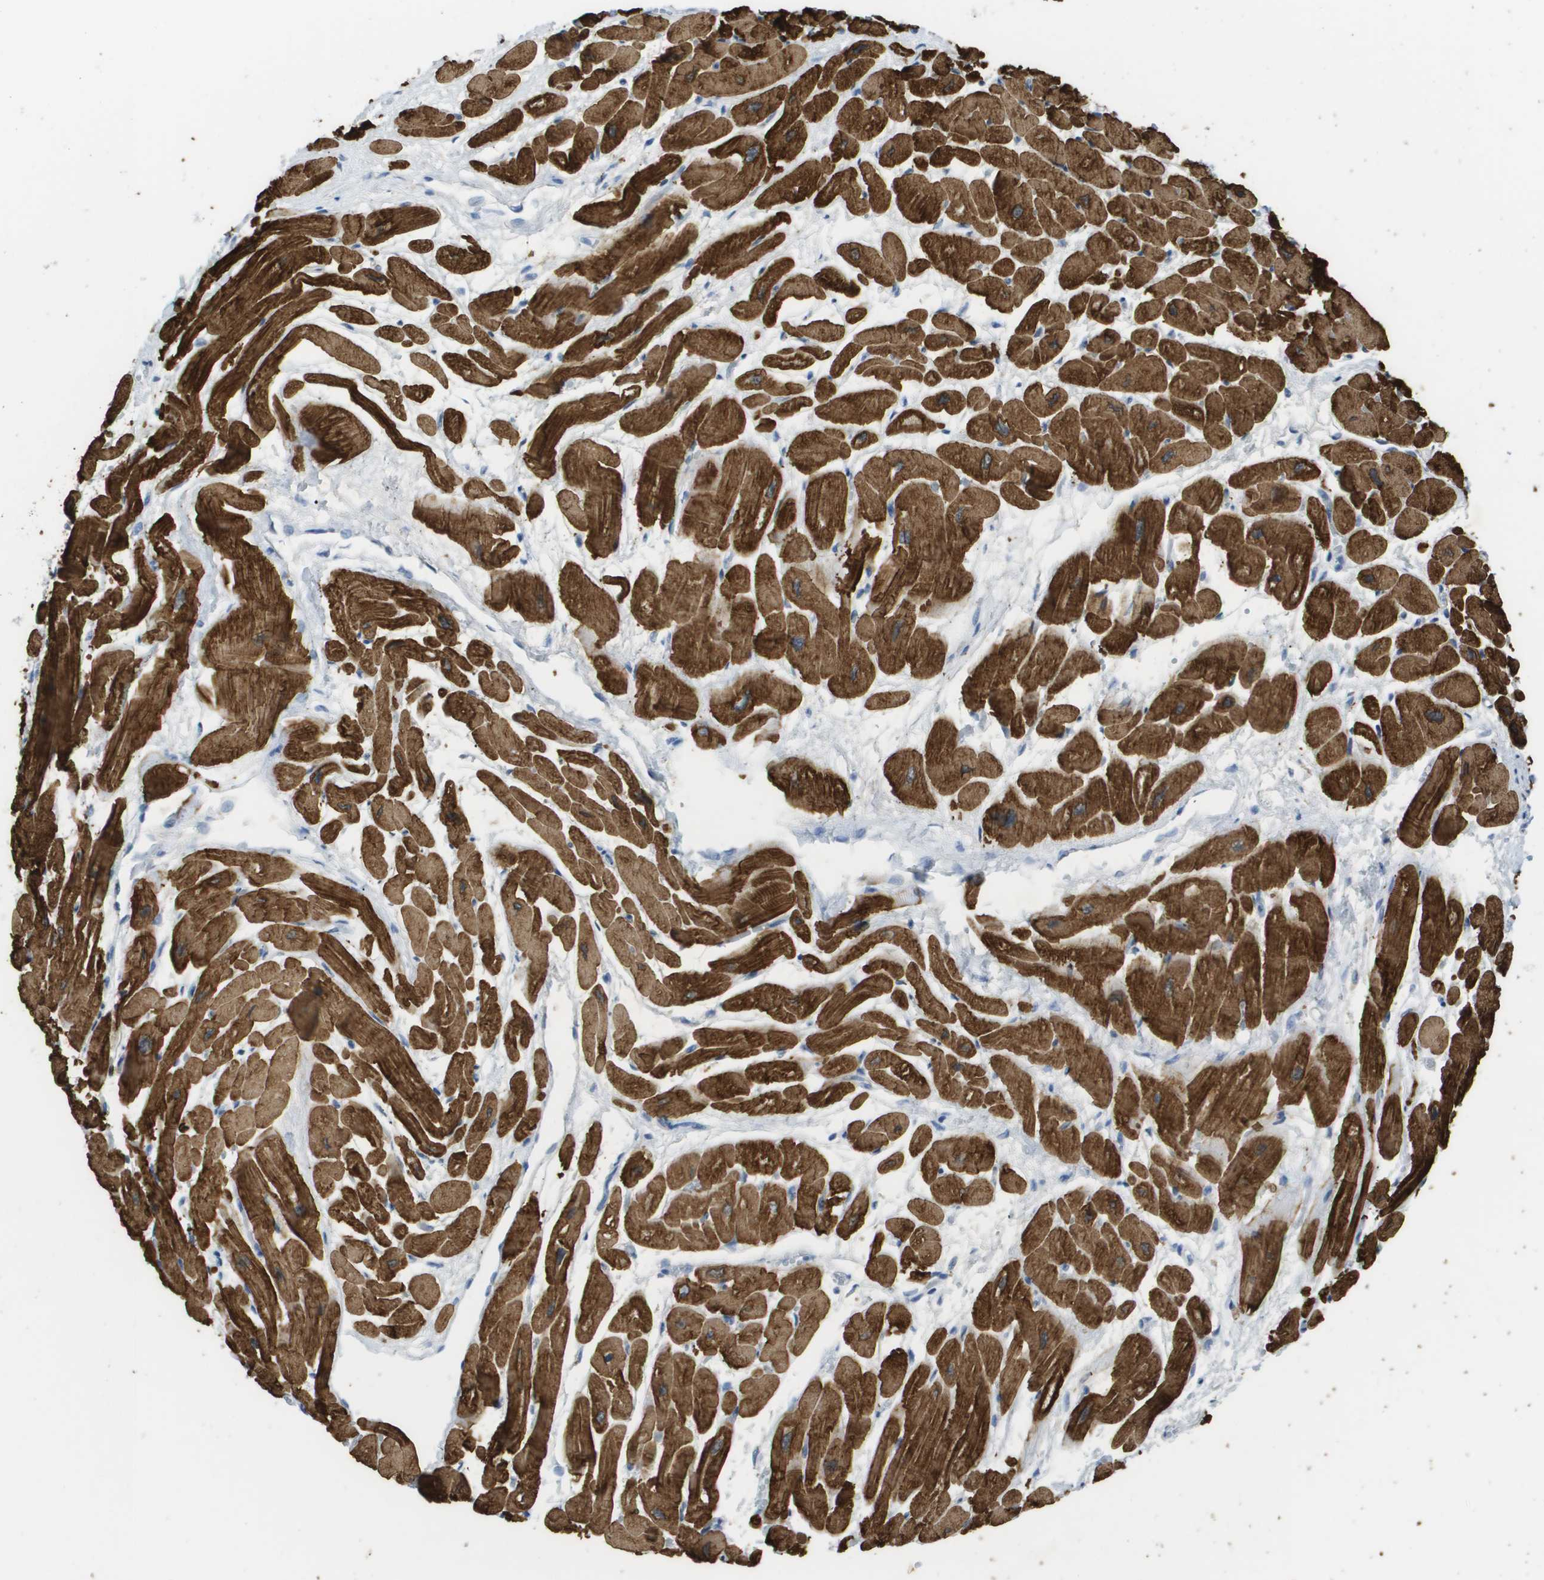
{"staining": {"intensity": "strong", "quantity": ">75%", "location": "cytoplasmic/membranous"}, "tissue": "heart muscle", "cell_type": "Cardiomyocytes", "image_type": "normal", "snomed": [{"axis": "morphology", "description": "Normal tissue, NOS"}, {"axis": "topography", "description": "Heart"}], "caption": "The micrograph demonstrates a brown stain indicating the presence of a protein in the cytoplasmic/membranous of cardiomyocytes in heart muscle. Immunohistochemistry stains the protein of interest in brown and the nuclei are stained blue.", "gene": "MYL3", "patient": {"sex": "male", "age": 45}}